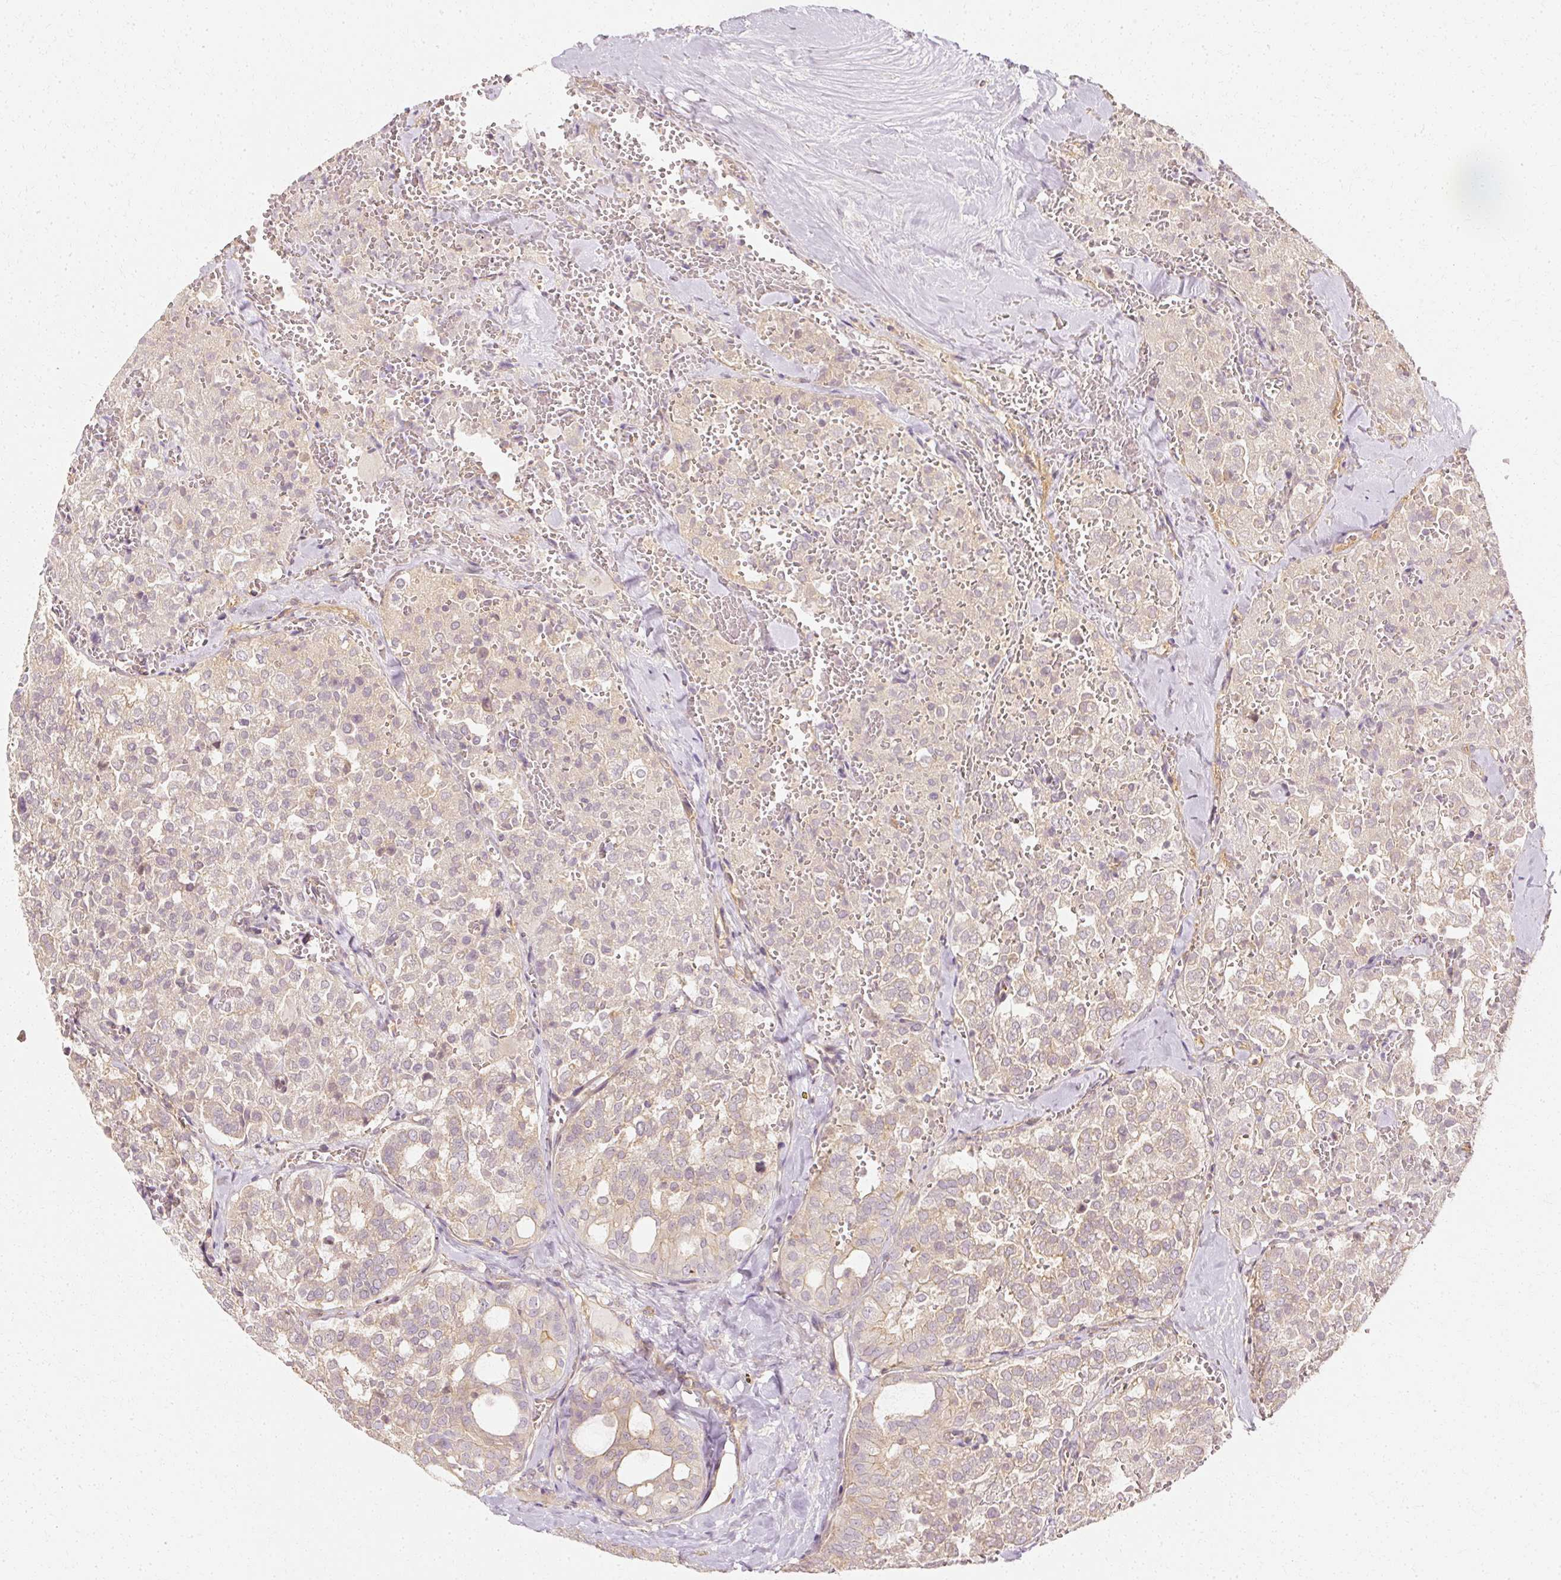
{"staining": {"intensity": "weak", "quantity": "<25%", "location": "cytoplasmic/membranous"}, "tissue": "thyroid cancer", "cell_type": "Tumor cells", "image_type": "cancer", "snomed": [{"axis": "morphology", "description": "Follicular adenoma carcinoma, NOS"}, {"axis": "topography", "description": "Thyroid gland"}], "caption": "Histopathology image shows no significant protein positivity in tumor cells of follicular adenoma carcinoma (thyroid). Brightfield microscopy of immunohistochemistry stained with DAB (brown) and hematoxylin (blue), captured at high magnification.", "gene": "GNAQ", "patient": {"sex": "male", "age": 75}}